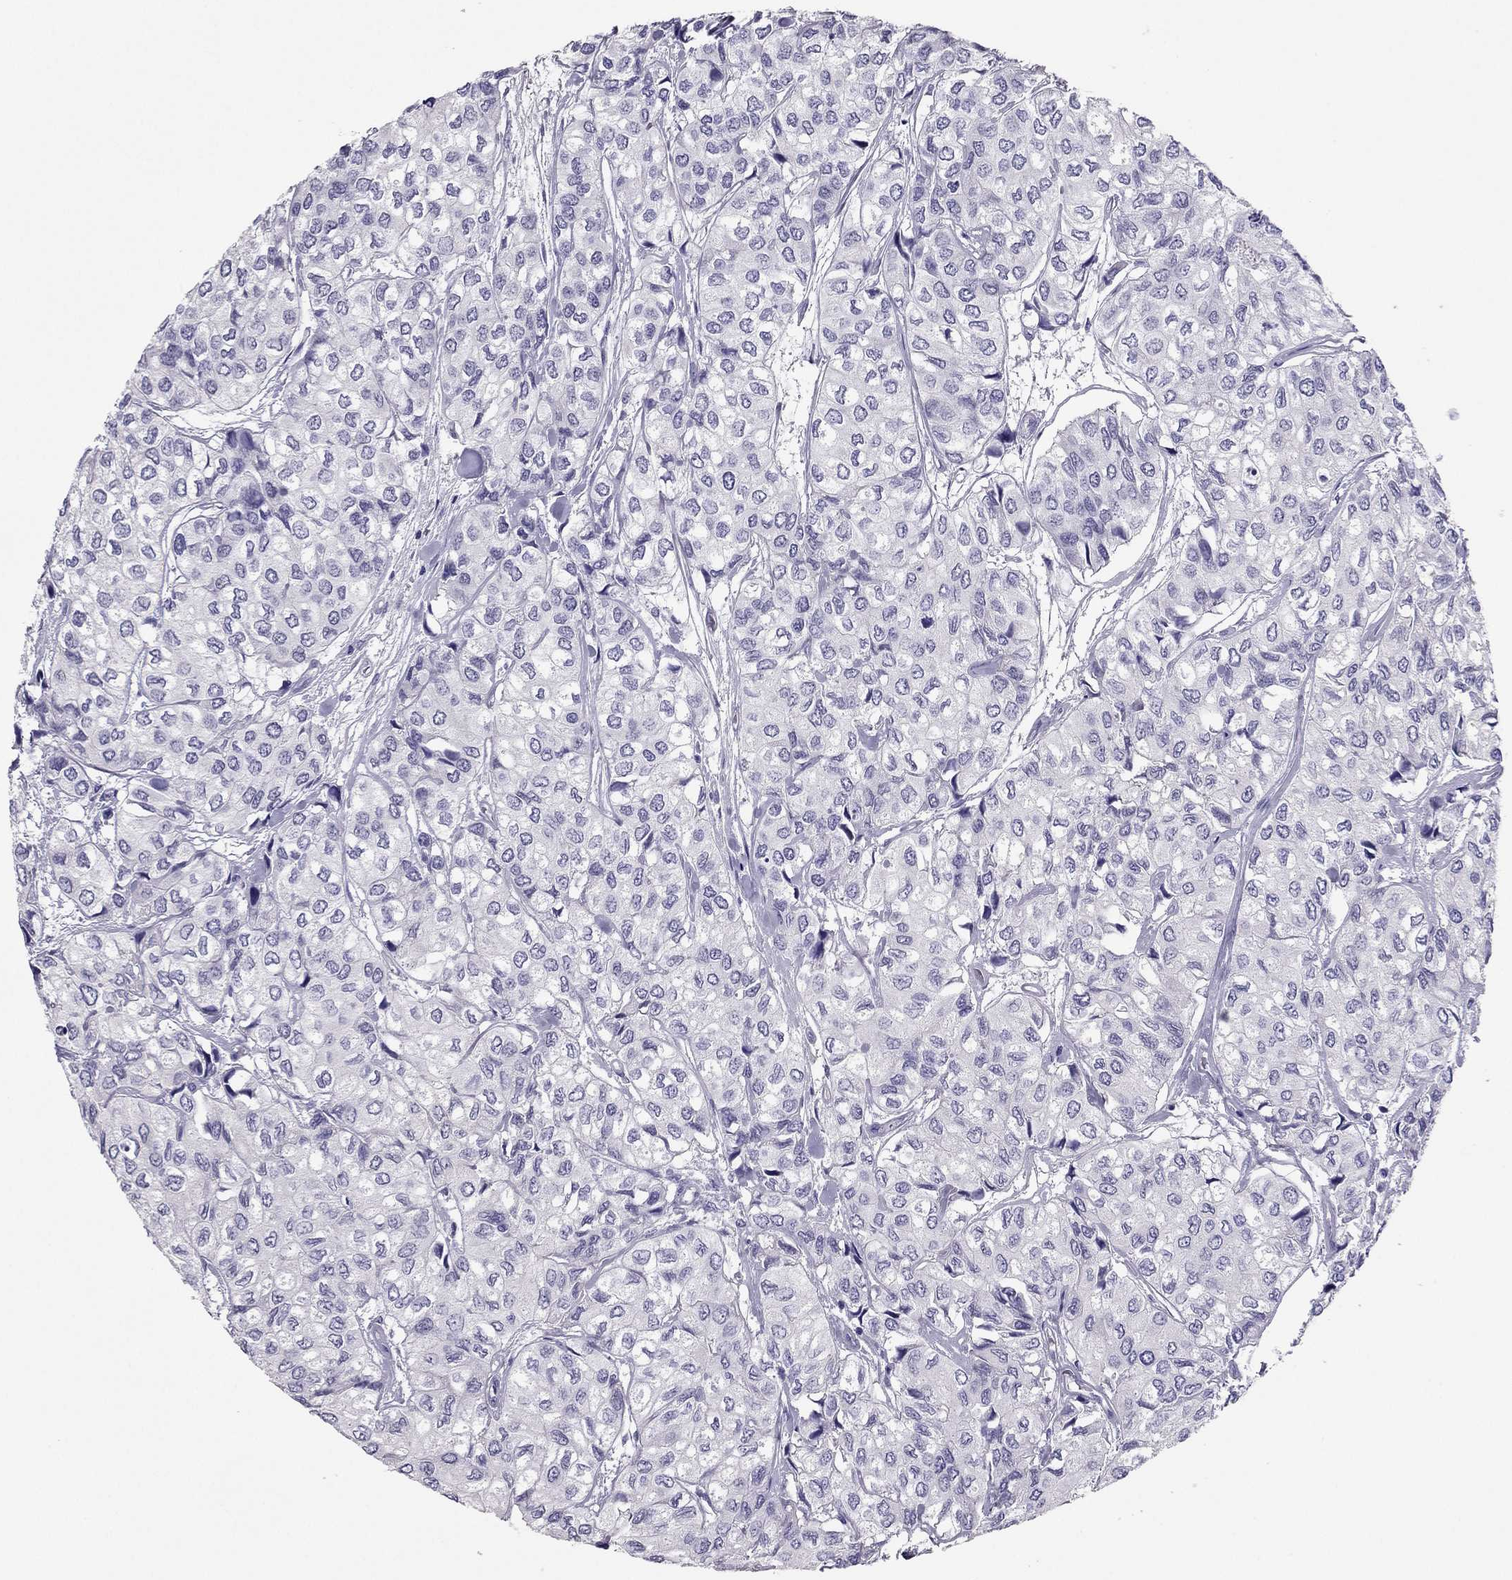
{"staining": {"intensity": "negative", "quantity": "none", "location": "none"}, "tissue": "urothelial cancer", "cell_type": "Tumor cells", "image_type": "cancer", "snomed": [{"axis": "morphology", "description": "Urothelial carcinoma, High grade"}, {"axis": "topography", "description": "Urinary bladder"}], "caption": "Image shows no significant protein expression in tumor cells of urothelial cancer. (DAB (3,3'-diaminobenzidine) immunohistochemistry, high magnification).", "gene": "PDE6A", "patient": {"sex": "male", "age": 73}}